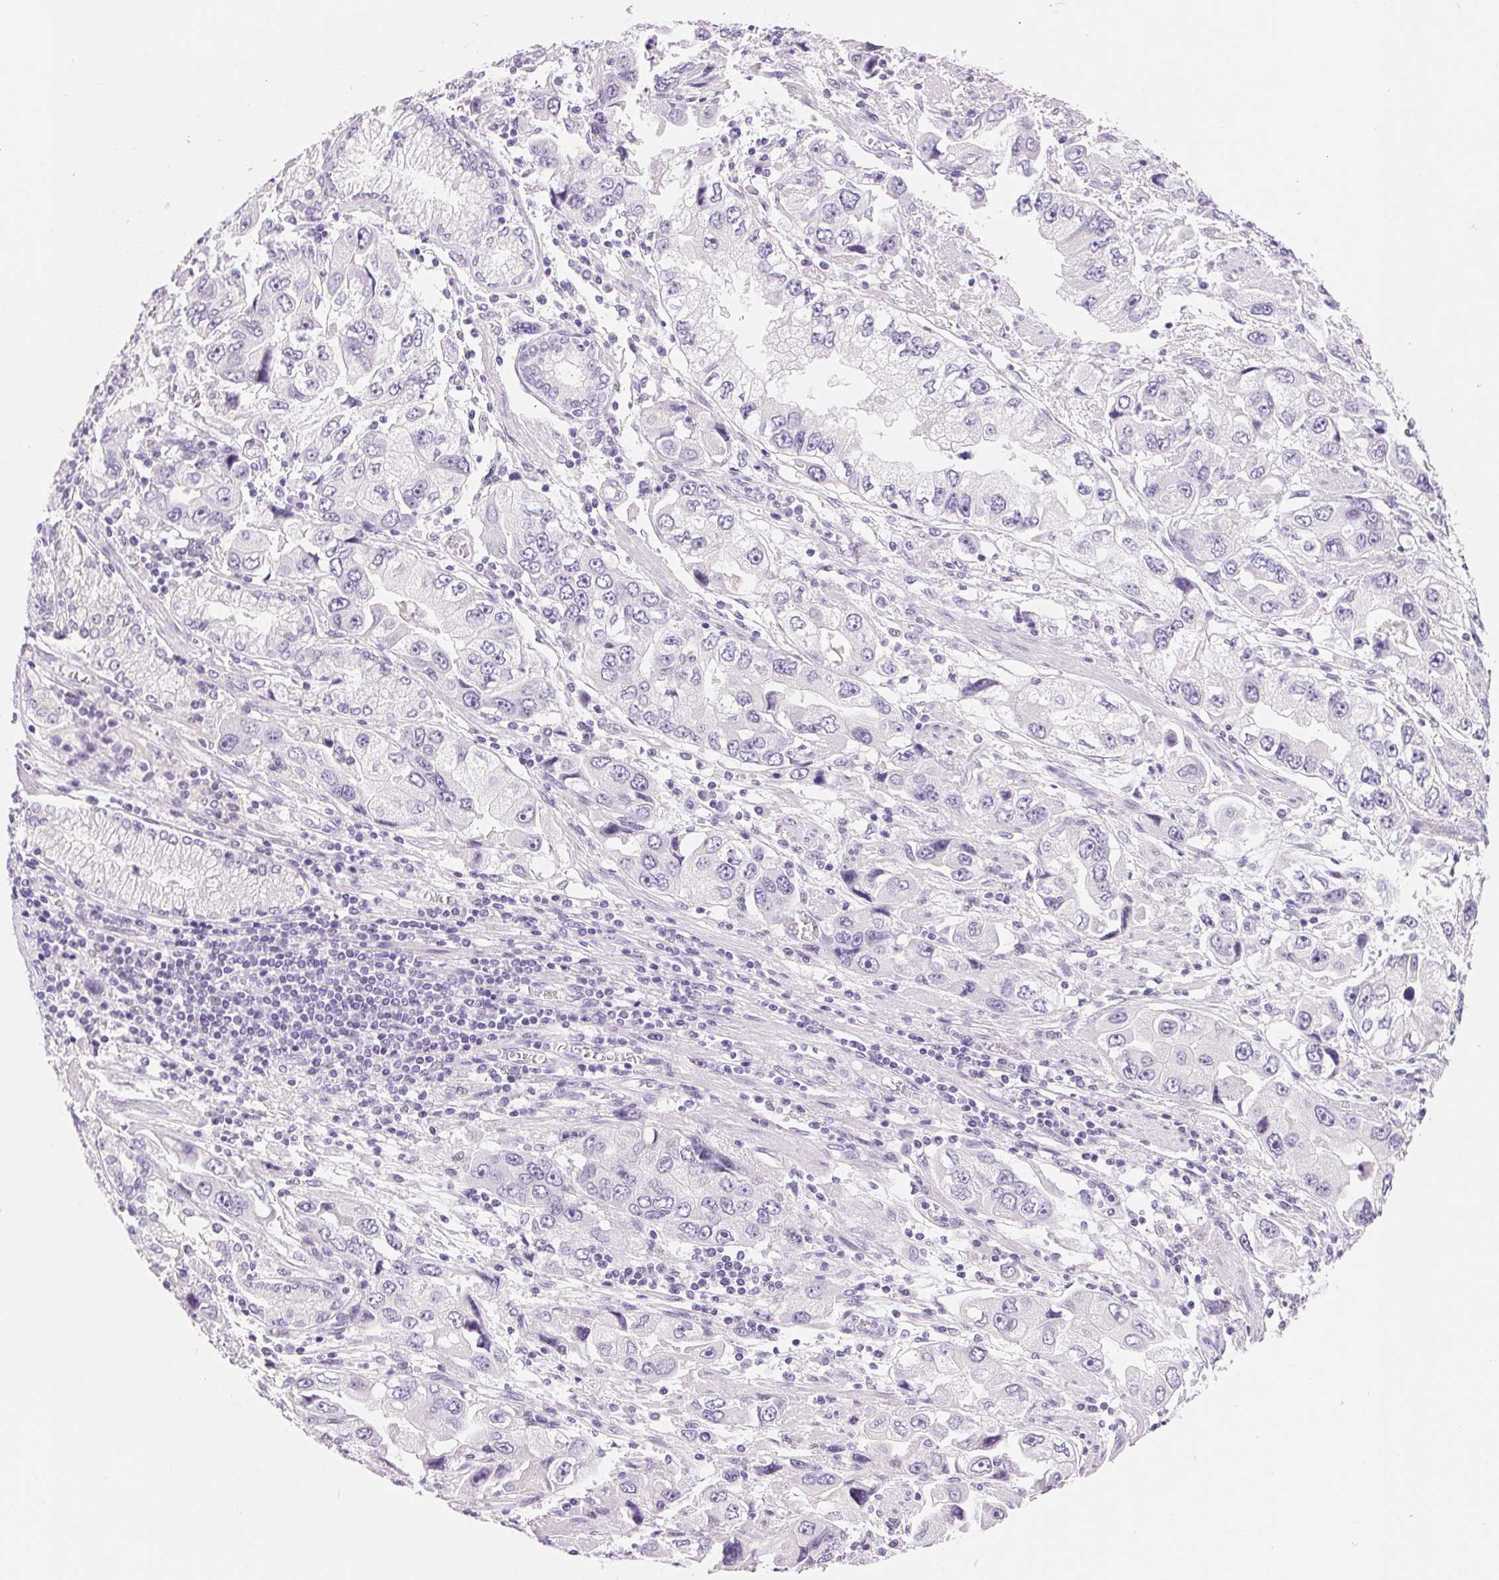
{"staining": {"intensity": "negative", "quantity": "none", "location": "none"}, "tissue": "stomach cancer", "cell_type": "Tumor cells", "image_type": "cancer", "snomed": [{"axis": "morphology", "description": "Adenocarcinoma, NOS"}, {"axis": "topography", "description": "Stomach, lower"}], "caption": "Immunohistochemical staining of stomach adenocarcinoma reveals no significant staining in tumor cells.", "gene": "ASGR2", "patient": {"sex": "female", "age": 93}}